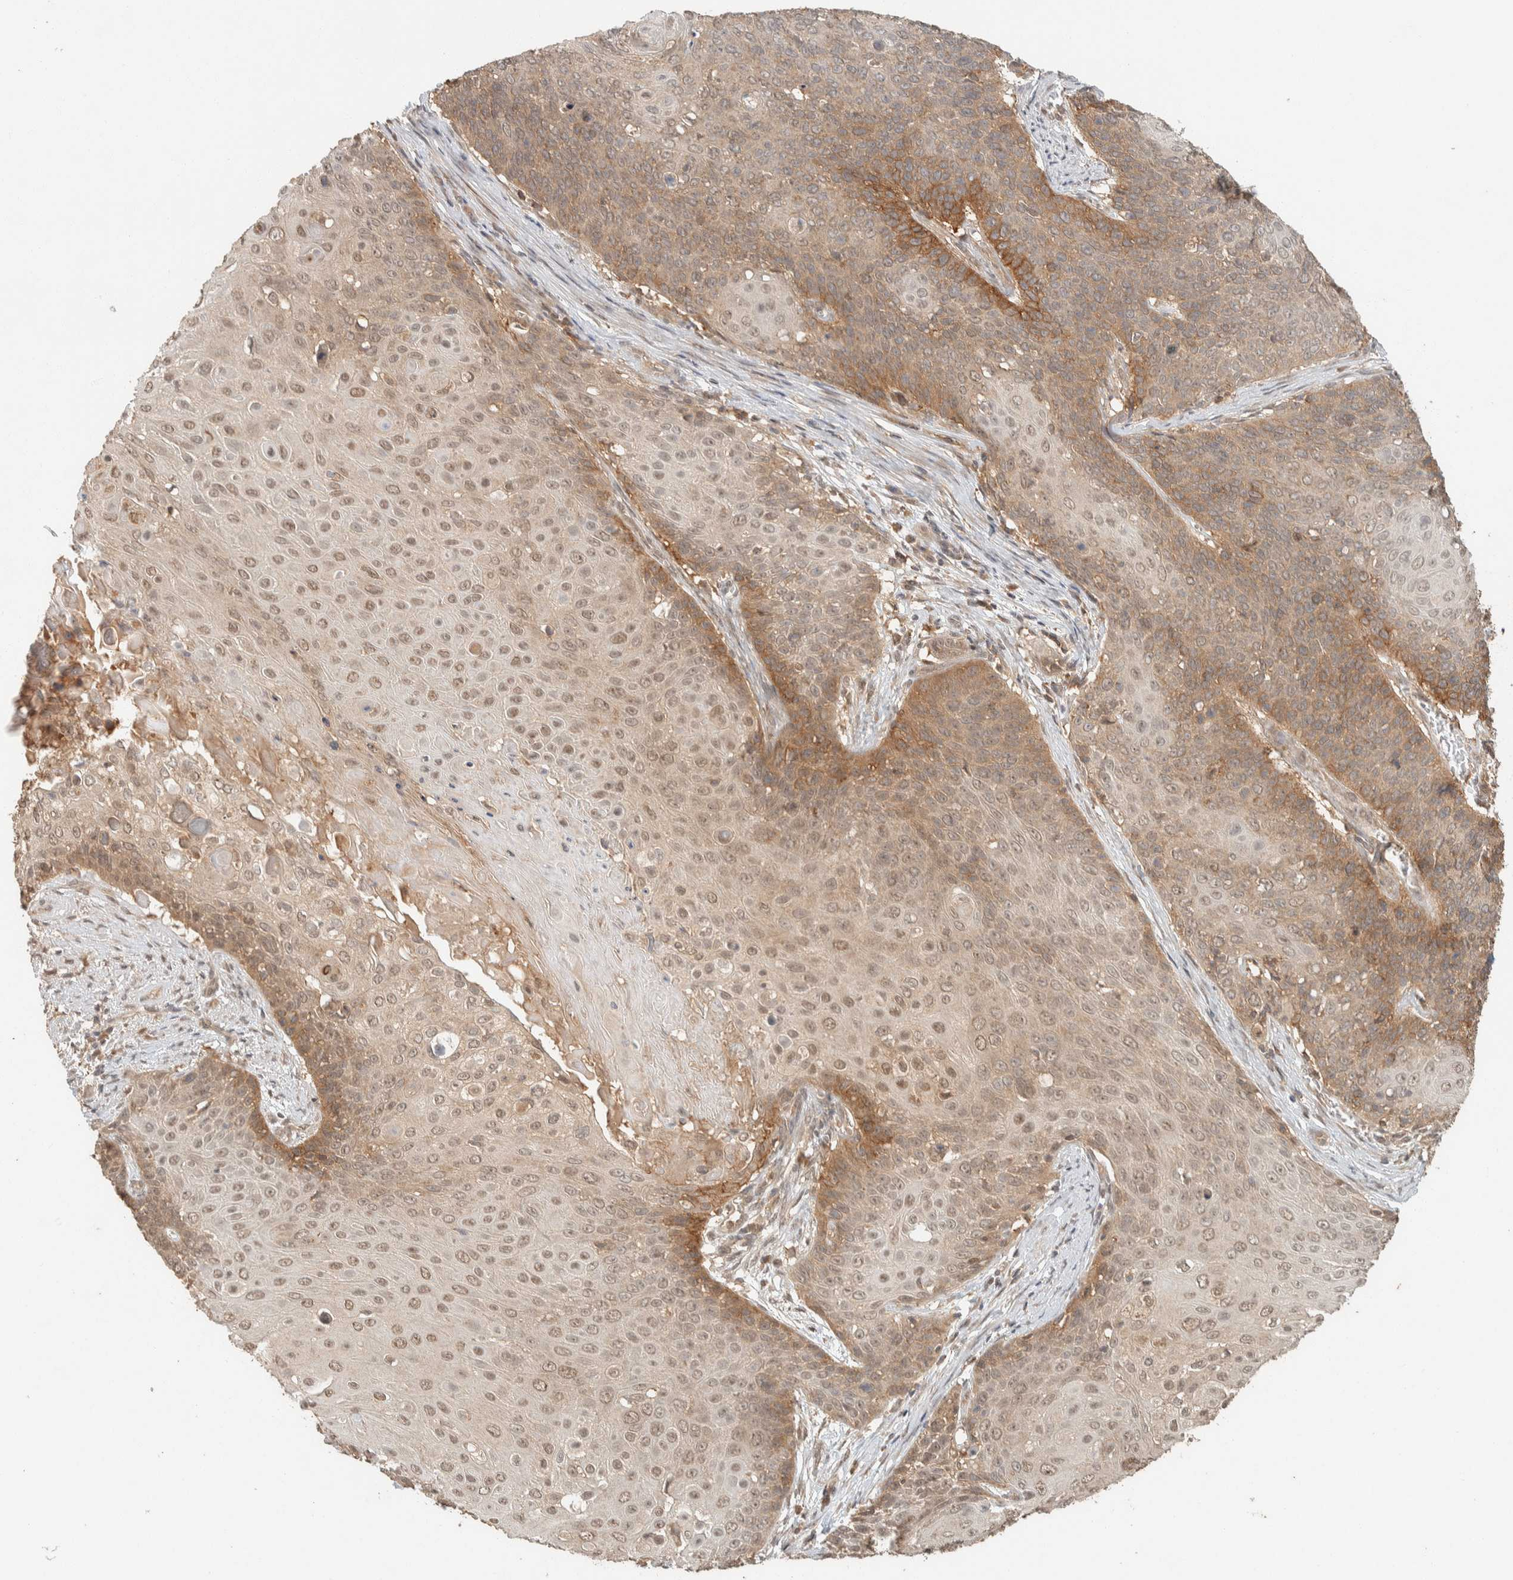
{"staining": {"intensity": "moderate", "quantity": ">75%", "location": "cytoplasmic/membranous,nuclear"}, "tissue": "cervical cancer", "cell_type": "Tumor cells", "image_type": "cancer", "snomed": [{"axis": "morphology", "description": "Squamous cell carcinoma, NOS"}, {"axis": "topography", "description": "Cervix"}], "caption": "This micrograph exhibits cervical cancer (squamous cell carcinoma) stained with IHC to label a protein in brown. The cytoplasmic/membranous and nuclear of tumor cells show moderate positivity for the protein. Nuclei are counter-stained blue.", "gene": "ZNF567", "patient": {"sex": "female", "age": 39}}